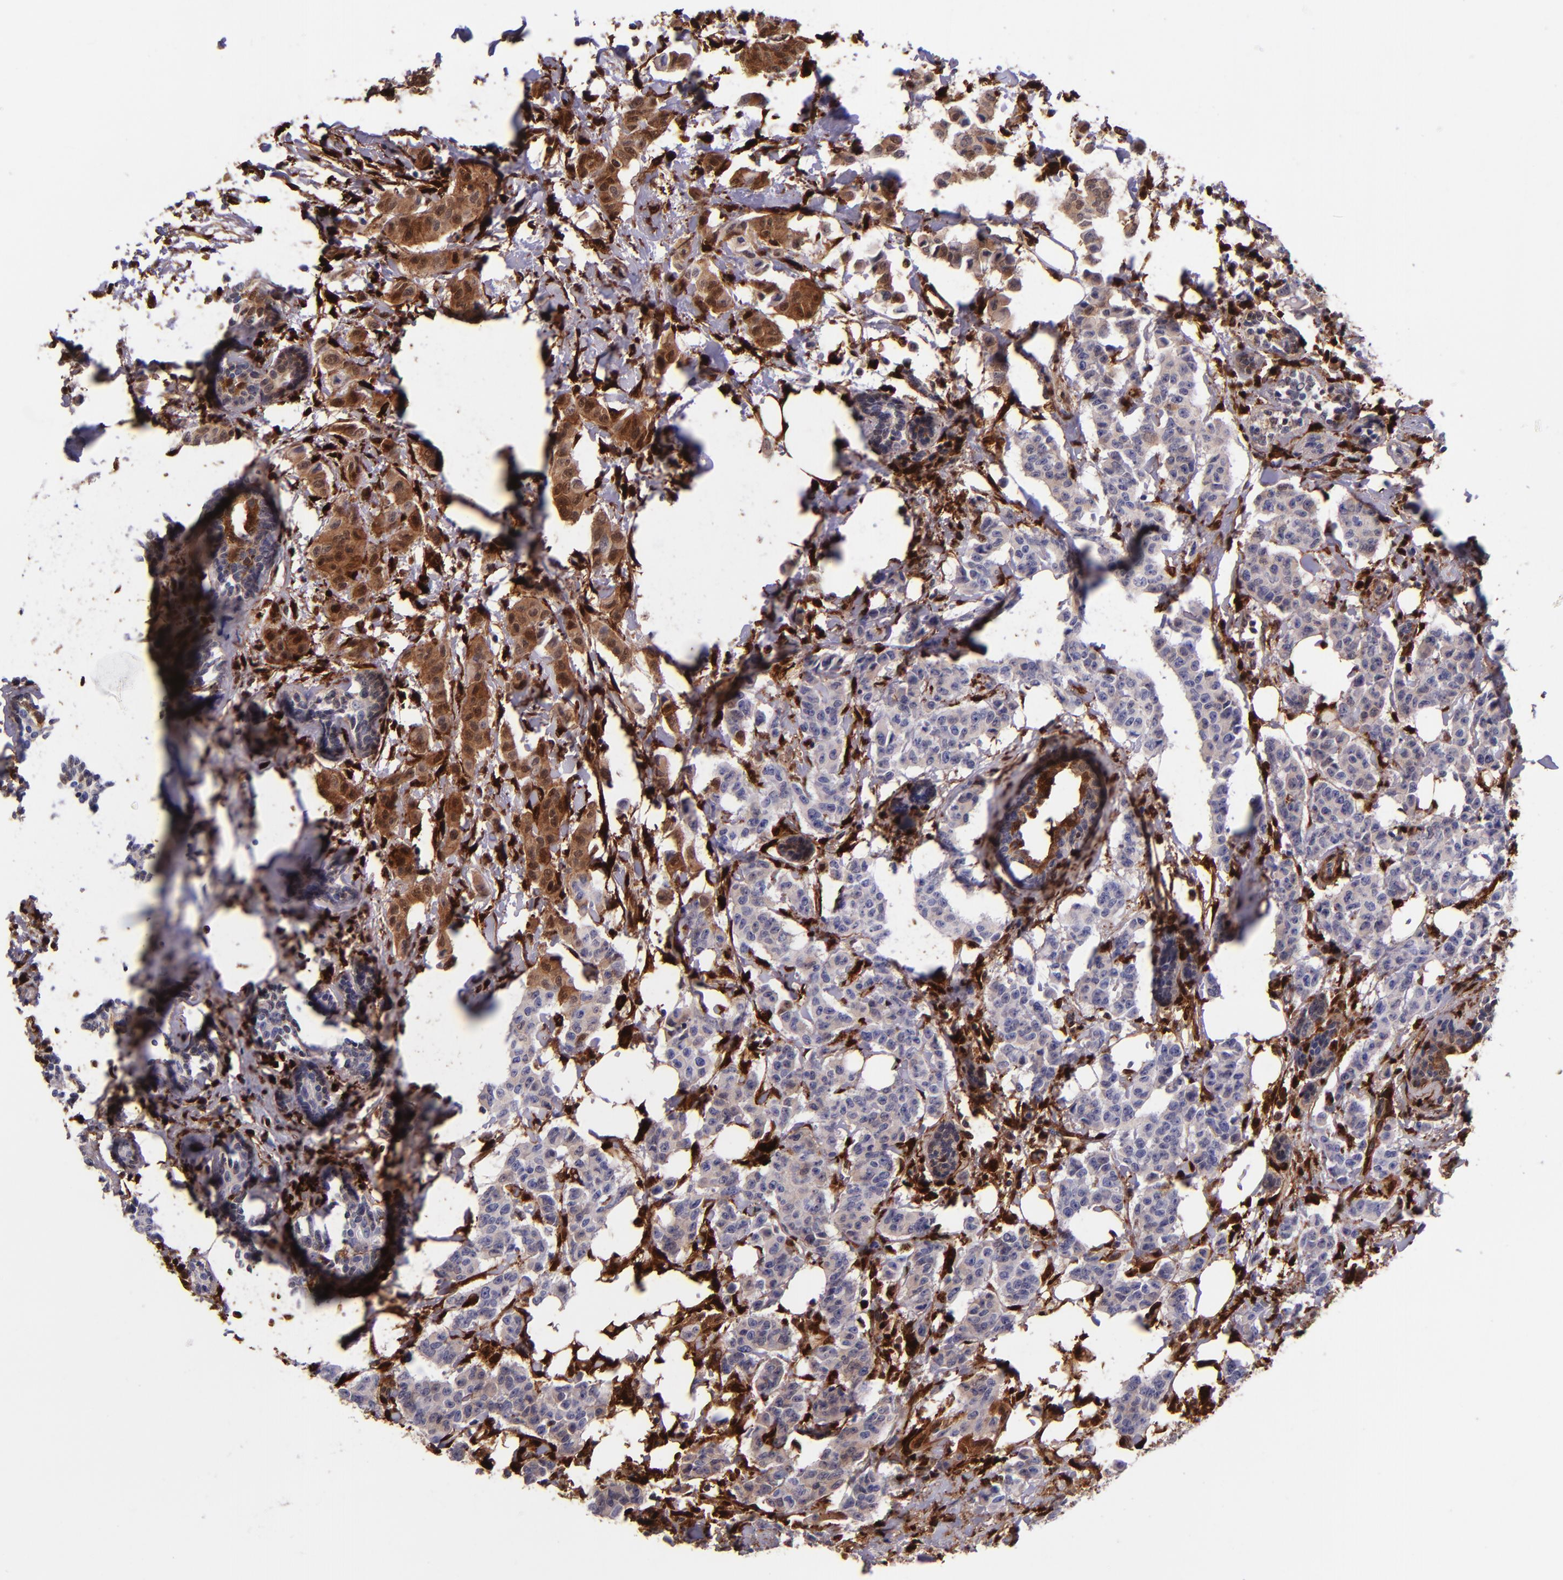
{"staining": {"intensity": "moderate", "quantity": "25%-75%", "location": "cytoplasmic/membranous"}, "tissue": "breast cancer", "cell_type": "Tumor cells", "image_type": "cancer", "snomed": [{"axis": "morphology", "description": "Duct carcinoma"}, {"axis": "topography", "description": "Breast"}], "caption": "Immunohistochemistry (IHC) of breast cancer shows medium levels of moderate cytoplasmic/membranous positivity in approximately 25%-75% of tumor cells. Immunohistochemistry (IHC) stains the protein of interest in brown and the nuclei are stained blue.", "gene": "LGALS1", "patient": {"sex": "female", "age": 40}}